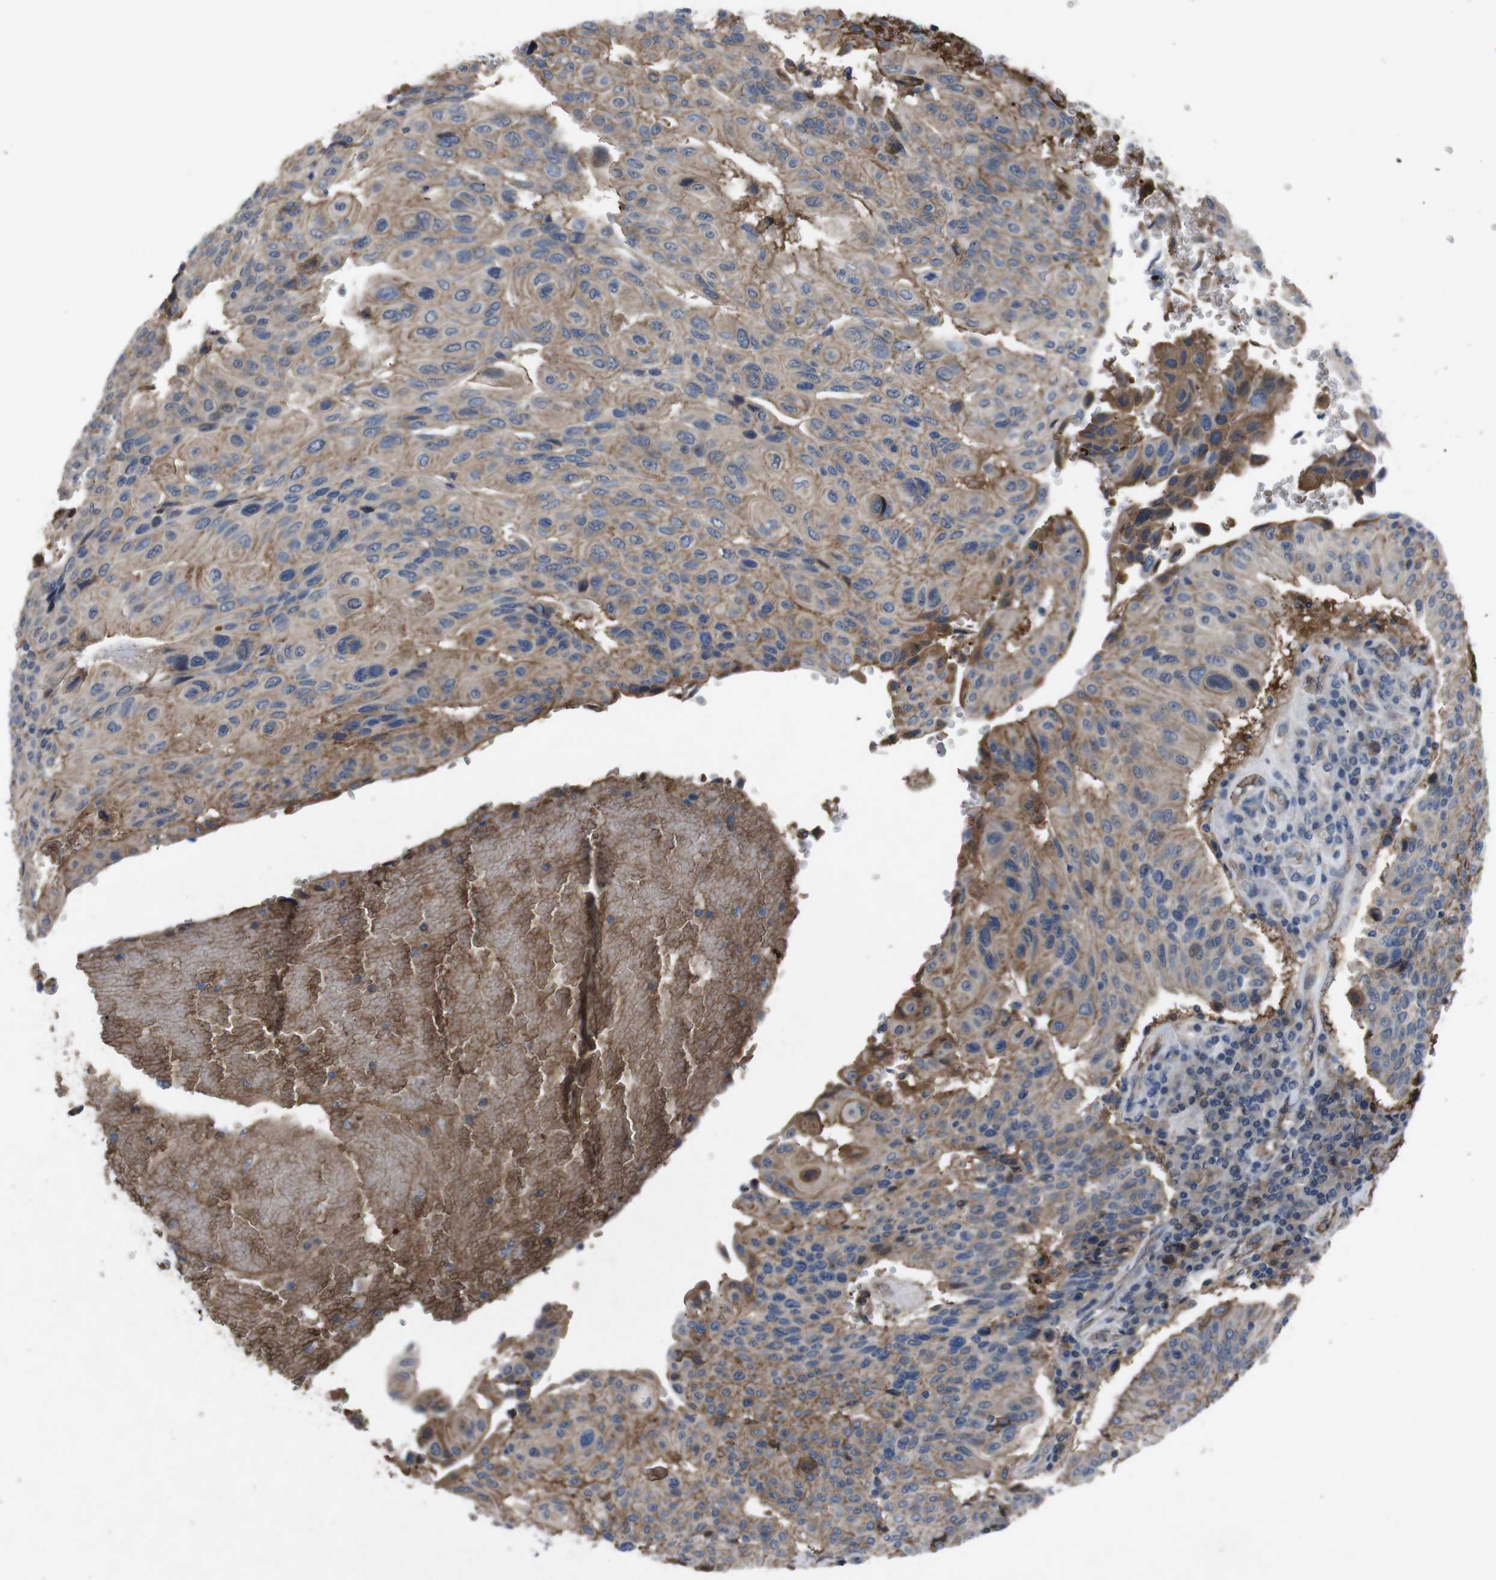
{"staining": {"intensity": "weak", "quantity": ">75%", "location": "cytoplasmic/membranous"}, "tissue": "urothelial cancer", "cell_type": "Tumor cells", "image_type": "cancer", "snomed": [{"axis": "morphology", "description": "Urothelial carcinoma, High grade"}, {"axis": "topography", "description": "Urinary bladder"}], "caption": "Protein staining of urothelial carcinoma (high-grade) tissue reveals weak cytoplasmic/membranous expression in about >75% of tumor cells. Using DAB (brown) and hematoxylin (blue) stains, captured at high magnification using brightfield microscopy.", "gene": "SPTB", "patient": {"sex": "male", "age": 66}}